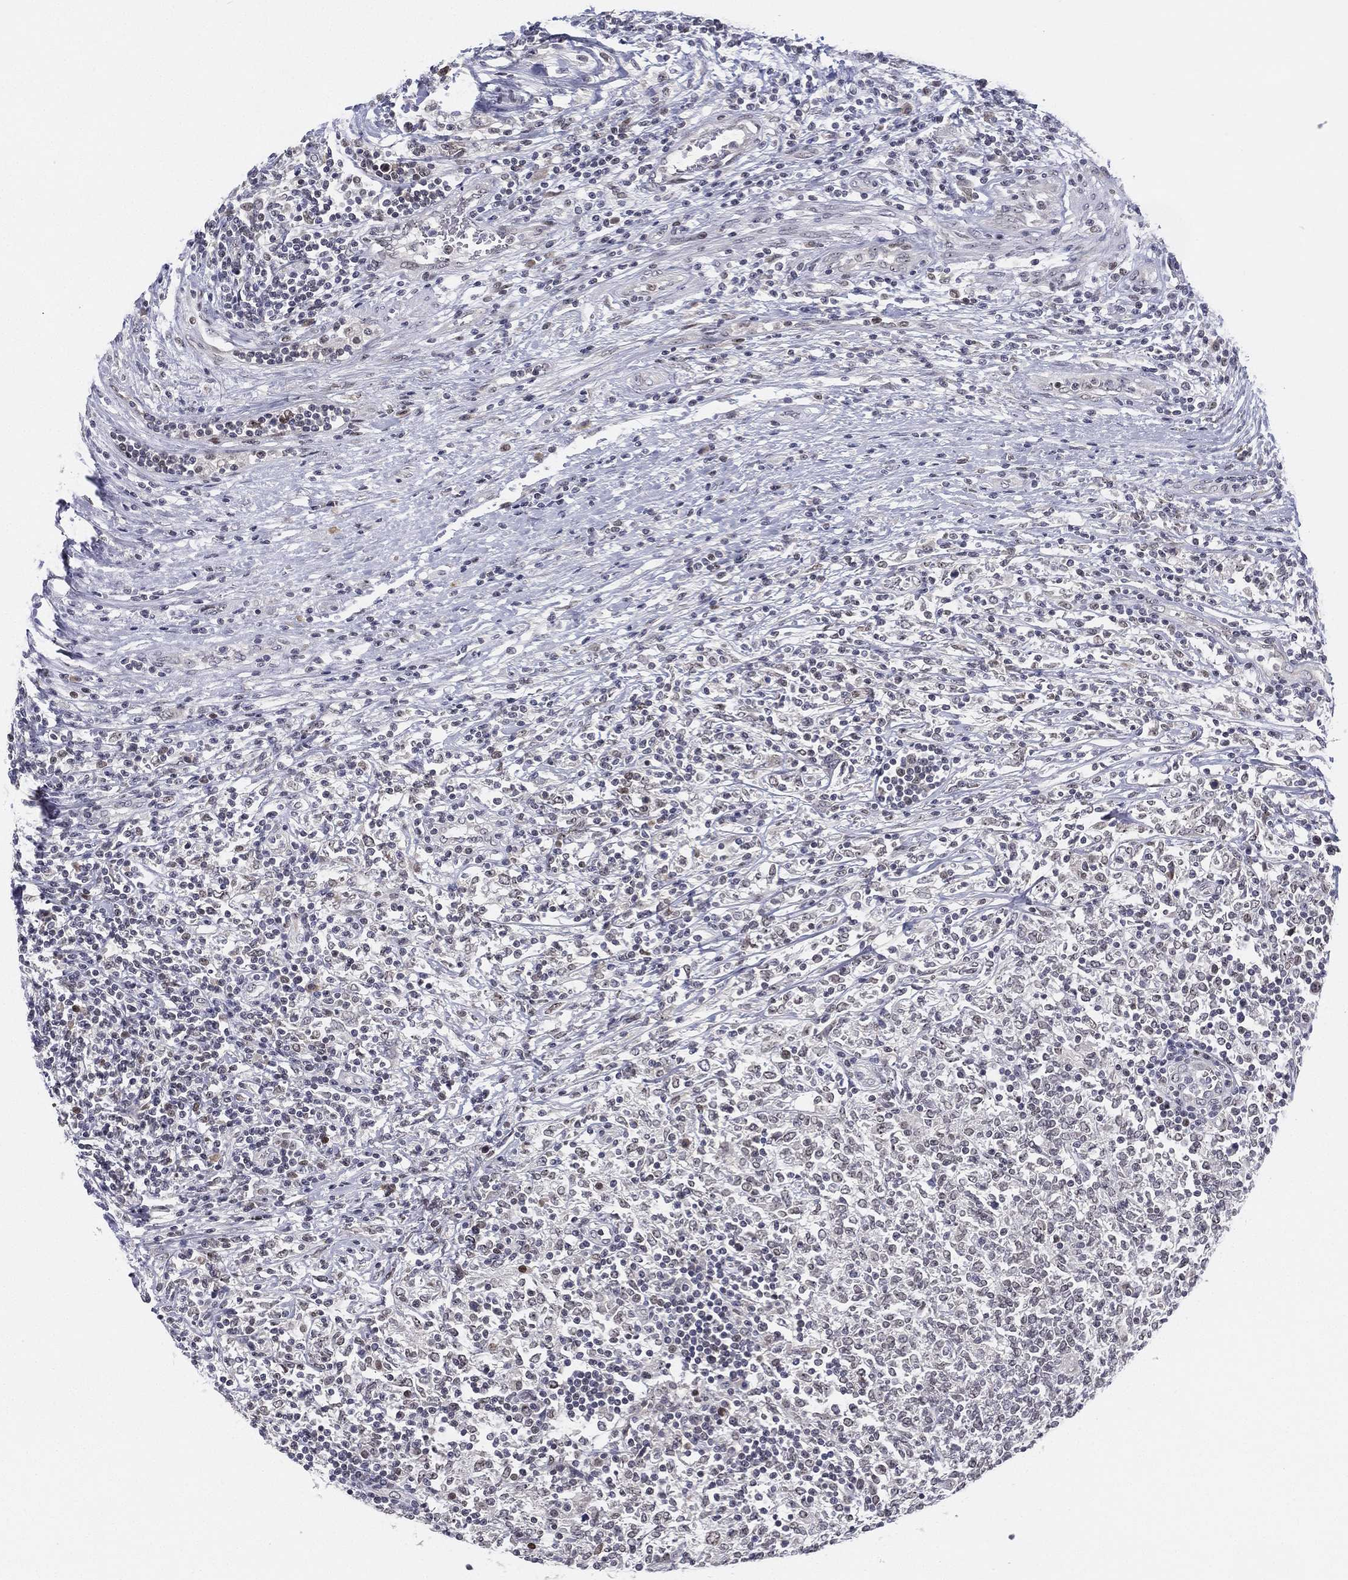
{"staining": {"intensity": "negative", "quantity": "none", "location": "none"}, "tissue": "lymphoma", "cell_type": "Tumor cells", "image_type": "cancer", "snomed": [{"axis": "morphology", "description": "Malignant lymphoma, non-Hodgkin's type, High grade"}, {"axis": "topography", "description": "Lymph node"}], "caption": "Lymphoma stained for a protein using IHC exhibits no expression tumor cells.", "gene": "MS4A8", "patient": {"sex": "female", "age": 84}}